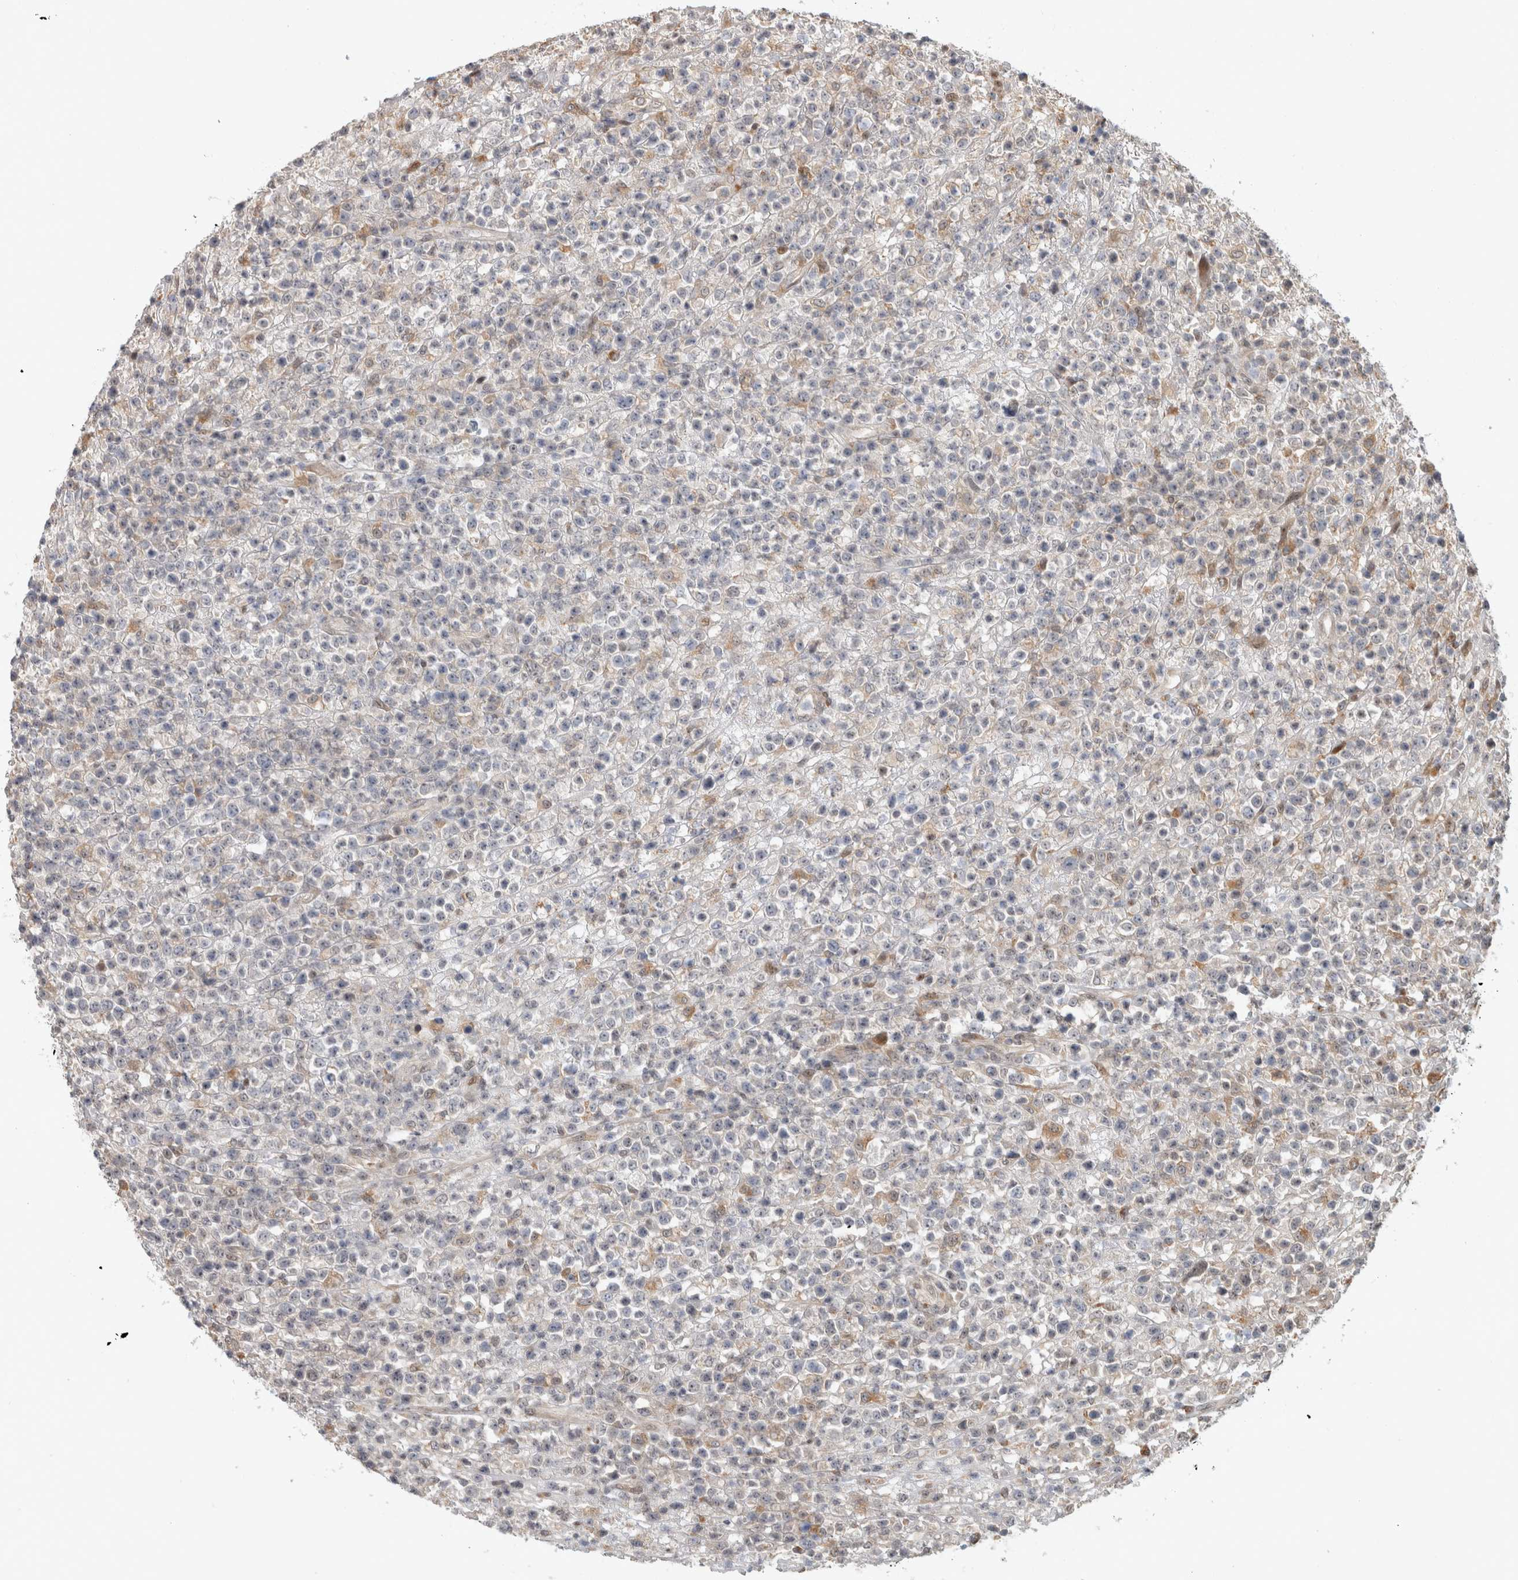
{"staining": {"intensity": "negative", "quantity": "none", "location": "none"}, "tissue": "lymphoma", "cell_type": "Tumor cells", "image_type": "cancer", "snomed": [{"axis": "morphology", "description": "Malignant lymphoma, non-Hodgkin's type, High grade"}, {"axis": "topography", "description": "Colon"}], "caption": "Immunohistochemistry (IHC) photomicrograph of neoplastic tissue: human lymphoma stained with DAB (3,3'-diaminobenzidine) exhibits no significant protein expression in tumor cells.", "gene": "NAB2", "patient": {"sex": "female", "age": 53}}